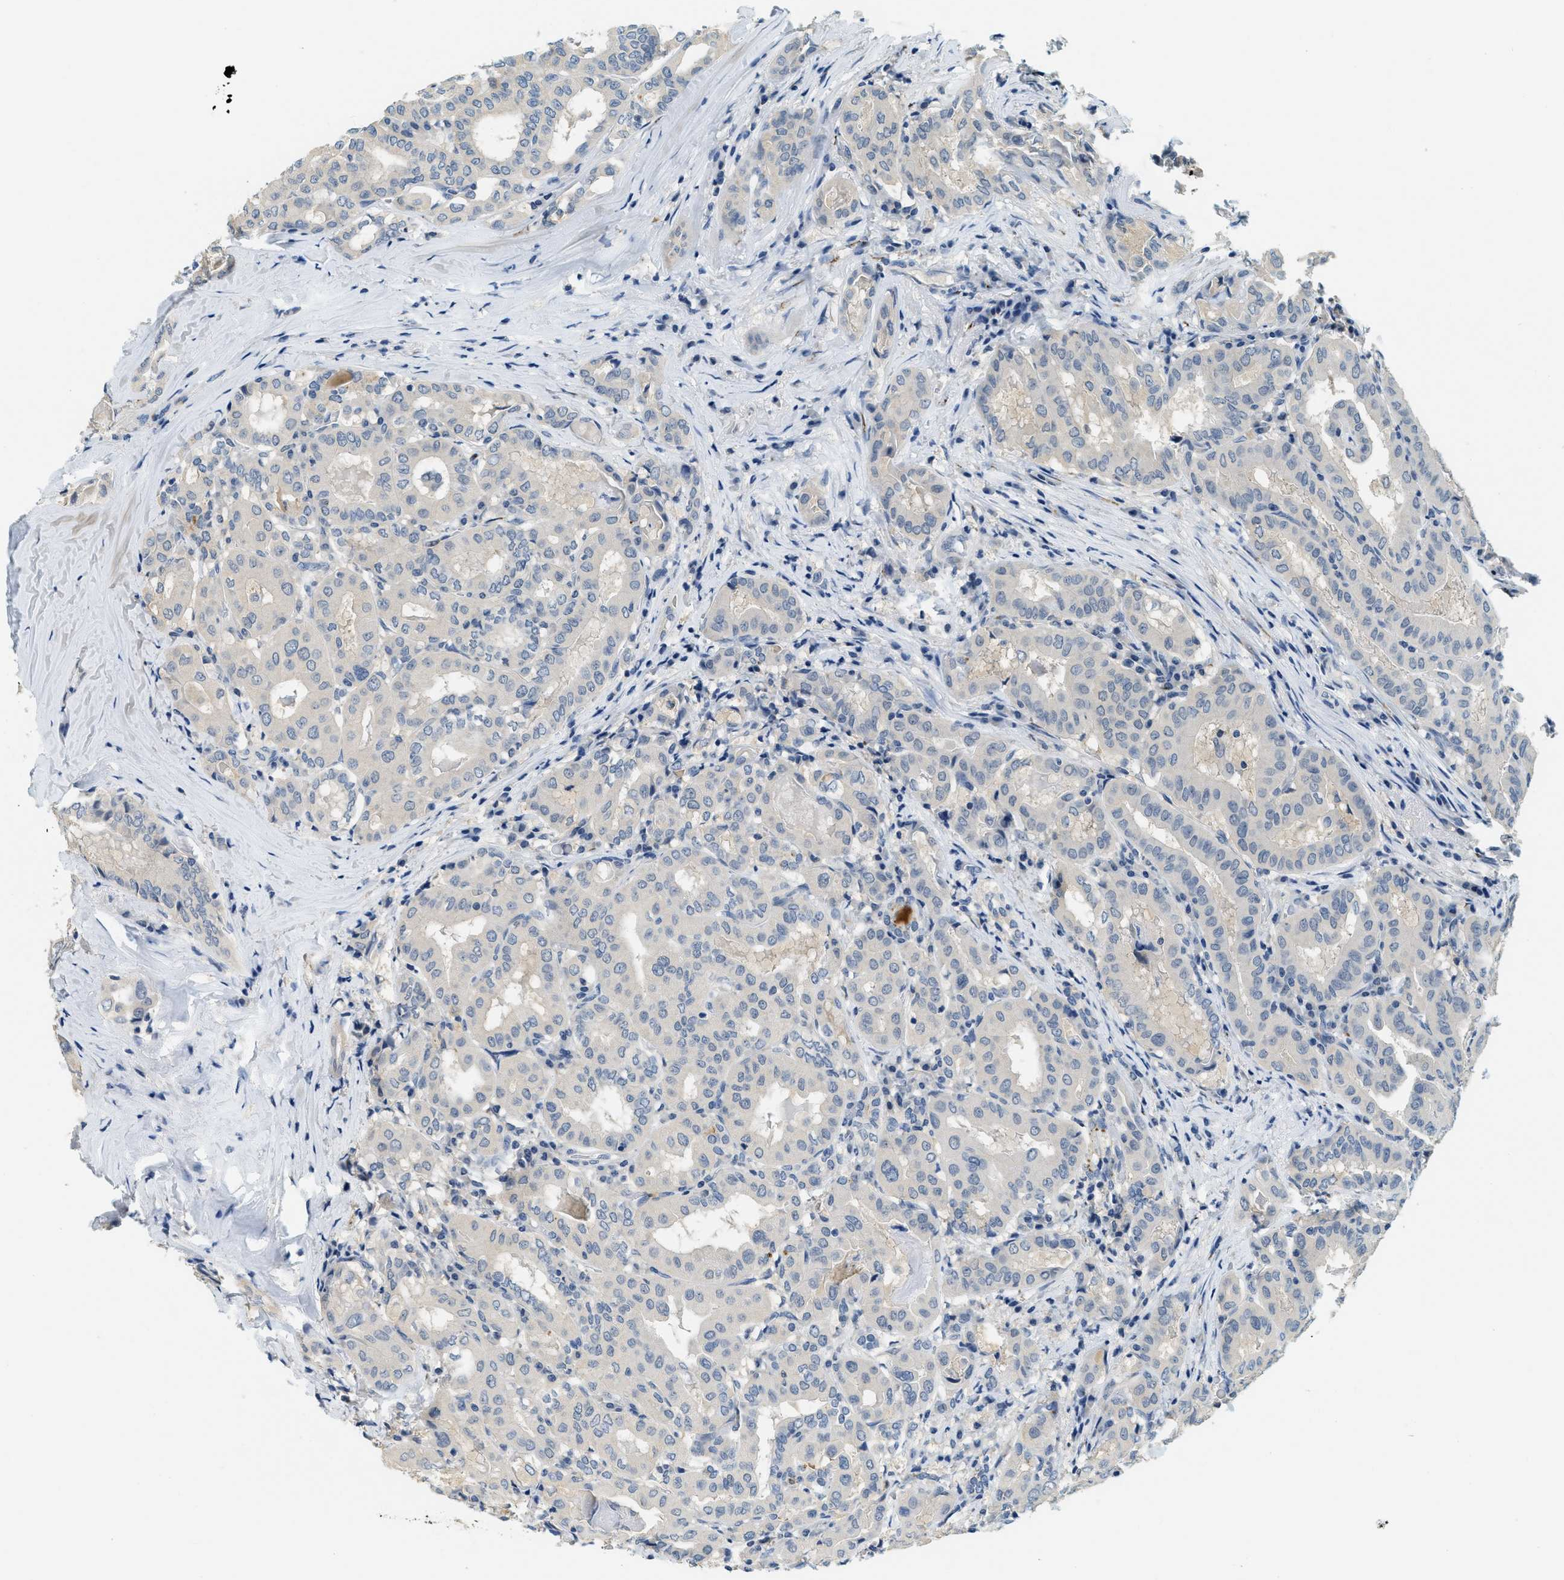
{"staining": {"intensity": "negative", "quantity": "none", "location": "none"}, "tissue": "thyroid cancer", "cell_type": "Tumor cells", "image_type": "cancer", "snomed": [{"axis": "morphology", "description": "Papillary adenocarcinoma, NOS"}, {"axis": "topography", "description": "Thyroid gland"}], "caption": "IHC photomicrograph of papillary adenocarcinoma (thyroid) stained for a protein (brown), which displays no staining in tumor cells. (Stains: DAB (3,3'-diaminobenzidine) IHC with hematoxylin counter stain, Microscopy: brightfield microscopy at high magnification).", "gene": "RASGRP2", "patient": {"sex": "female", "age": 42}}